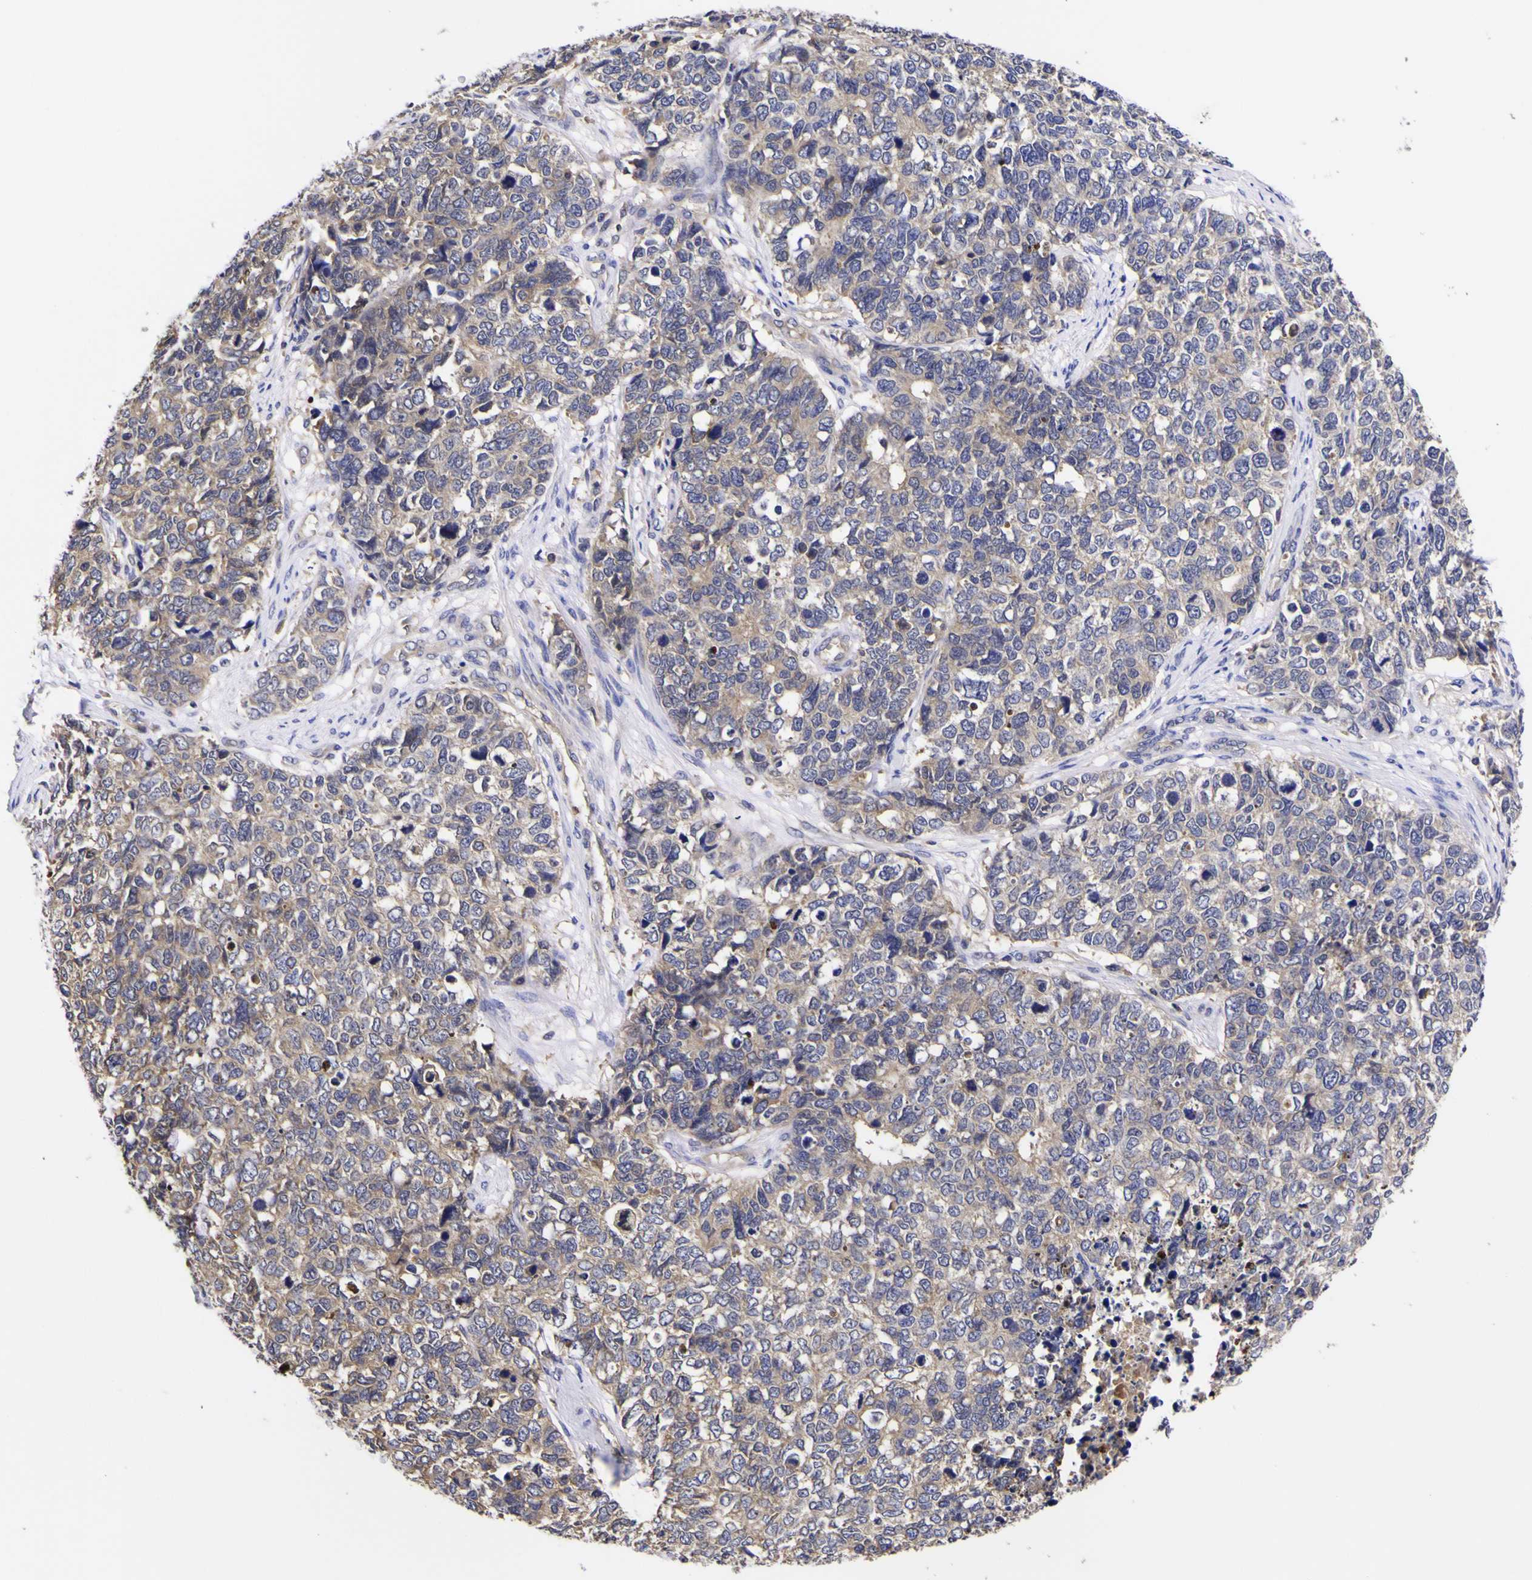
{"staining": {"intensity": "negative", "quantity": "none", "location": "none"}, "tissue": "cervical cancer", "cell_type": "Tumor cells", "image_type": "cancer", "snomed": [{"axis": "morphology", "description": "Squamous cell carcinoma, NOS"}, {"axis": "topography", "description": "Cervix"}], "caption": "DAB (3,3'-diaminobenzidine) immunohistochemical staining of cervical cancer (squamous cell carcinoma) demonstrates no significant expression in tumor cells. (DAB (3,3'-diaminobenzidine) IHC visualized using brightfield microscopy, high magnification).", "gene": "MAPK14", "patient": {"sex": "female", "age": 63}}